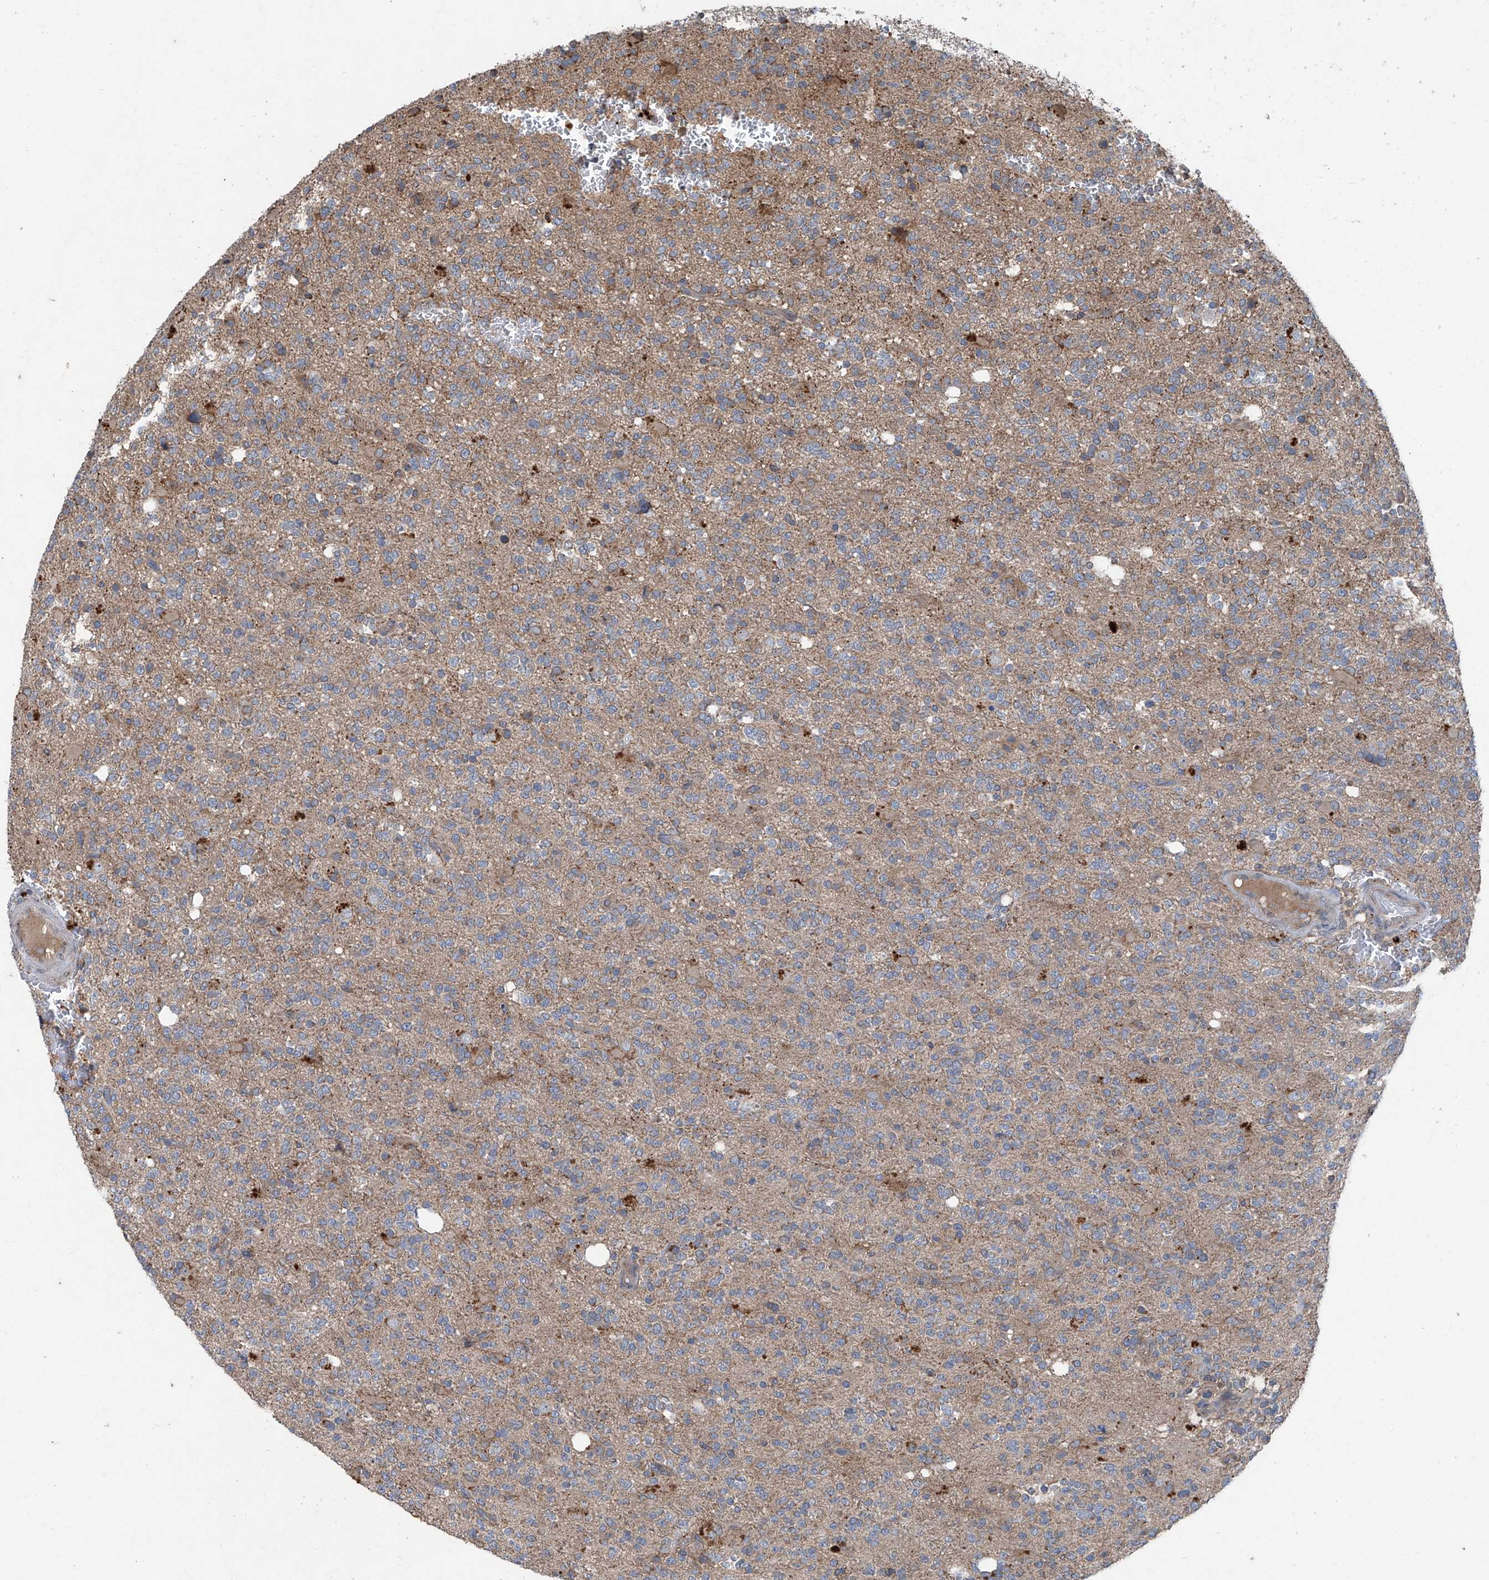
{"staining": {"intensity": "negative", "quantity": "none", "location": "none"}, "tissue": "glioma", "cell_type": "Tumor cells", "image_type": "cancer", "snomed": [{"axis": "morphology", "description": "Glioma, malignant, High grade"}, {"axis": "topography", "description": "Brain"}], "caption": "The image shows no staining of tumor cells in malignant high-grade glioma.", "gene": "FOXRED2", "patient": {"sex": "female", "age": 62}}